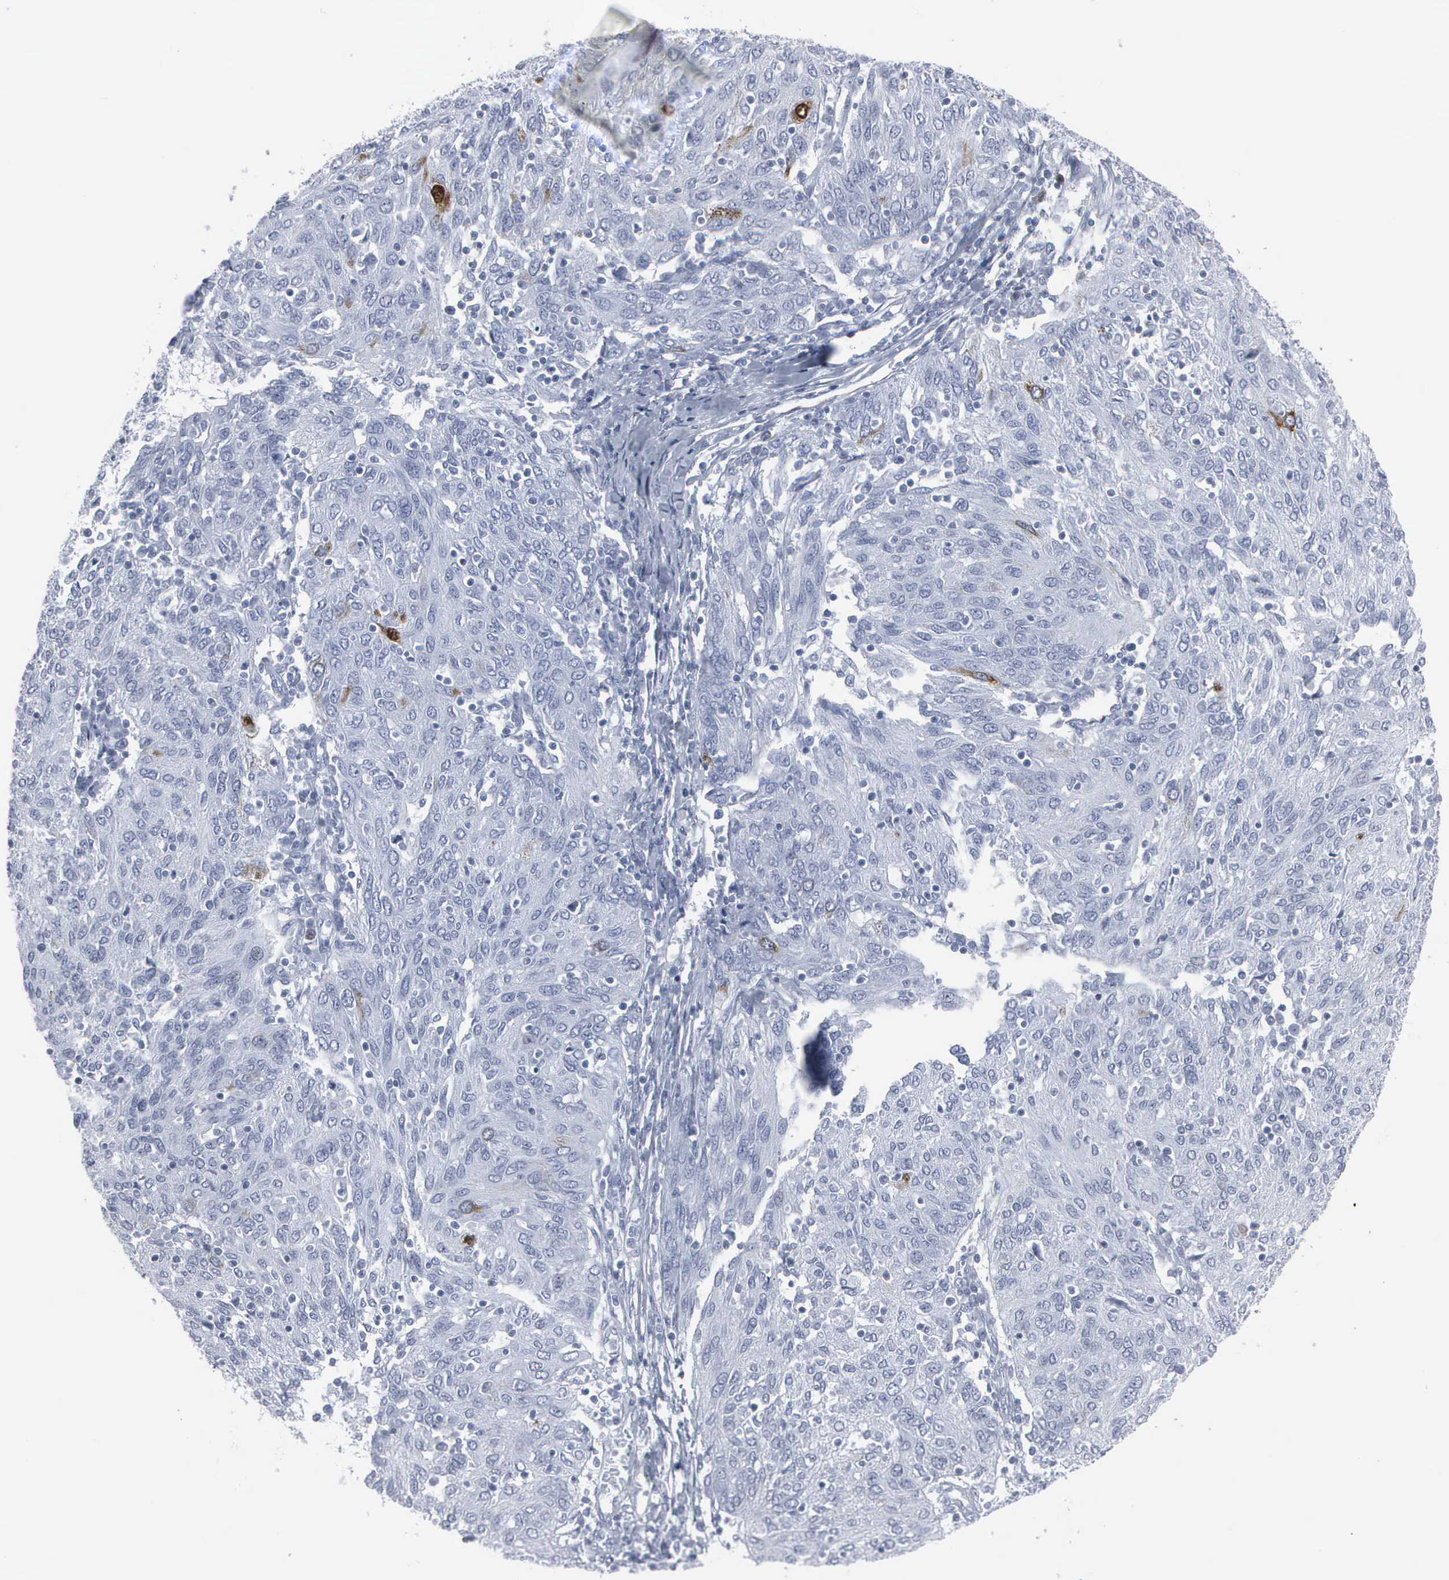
{"staining": {"intensity": "moderate", "quantity": "<25%", "location": "cytoplasmic/membranous,nuclear"}, "tissue": "ovarian cancer", "cell_type": "Tumor cells", "image_type": "cancer", "snomed": [{"axis": "morphology", "description": "Carcinoma, endometroid"}, {"axis": "topography", "description": "Ovary"}], "caption": "A histopathology image of human endometroid carcinoma (ovarian) stained for a protein demonstrates moderate cytoplasmic/membranous and nuclear brown staining in tumor cells.", "gene": "CCNB1", "patient": {"sex": "female", "age": 50}}